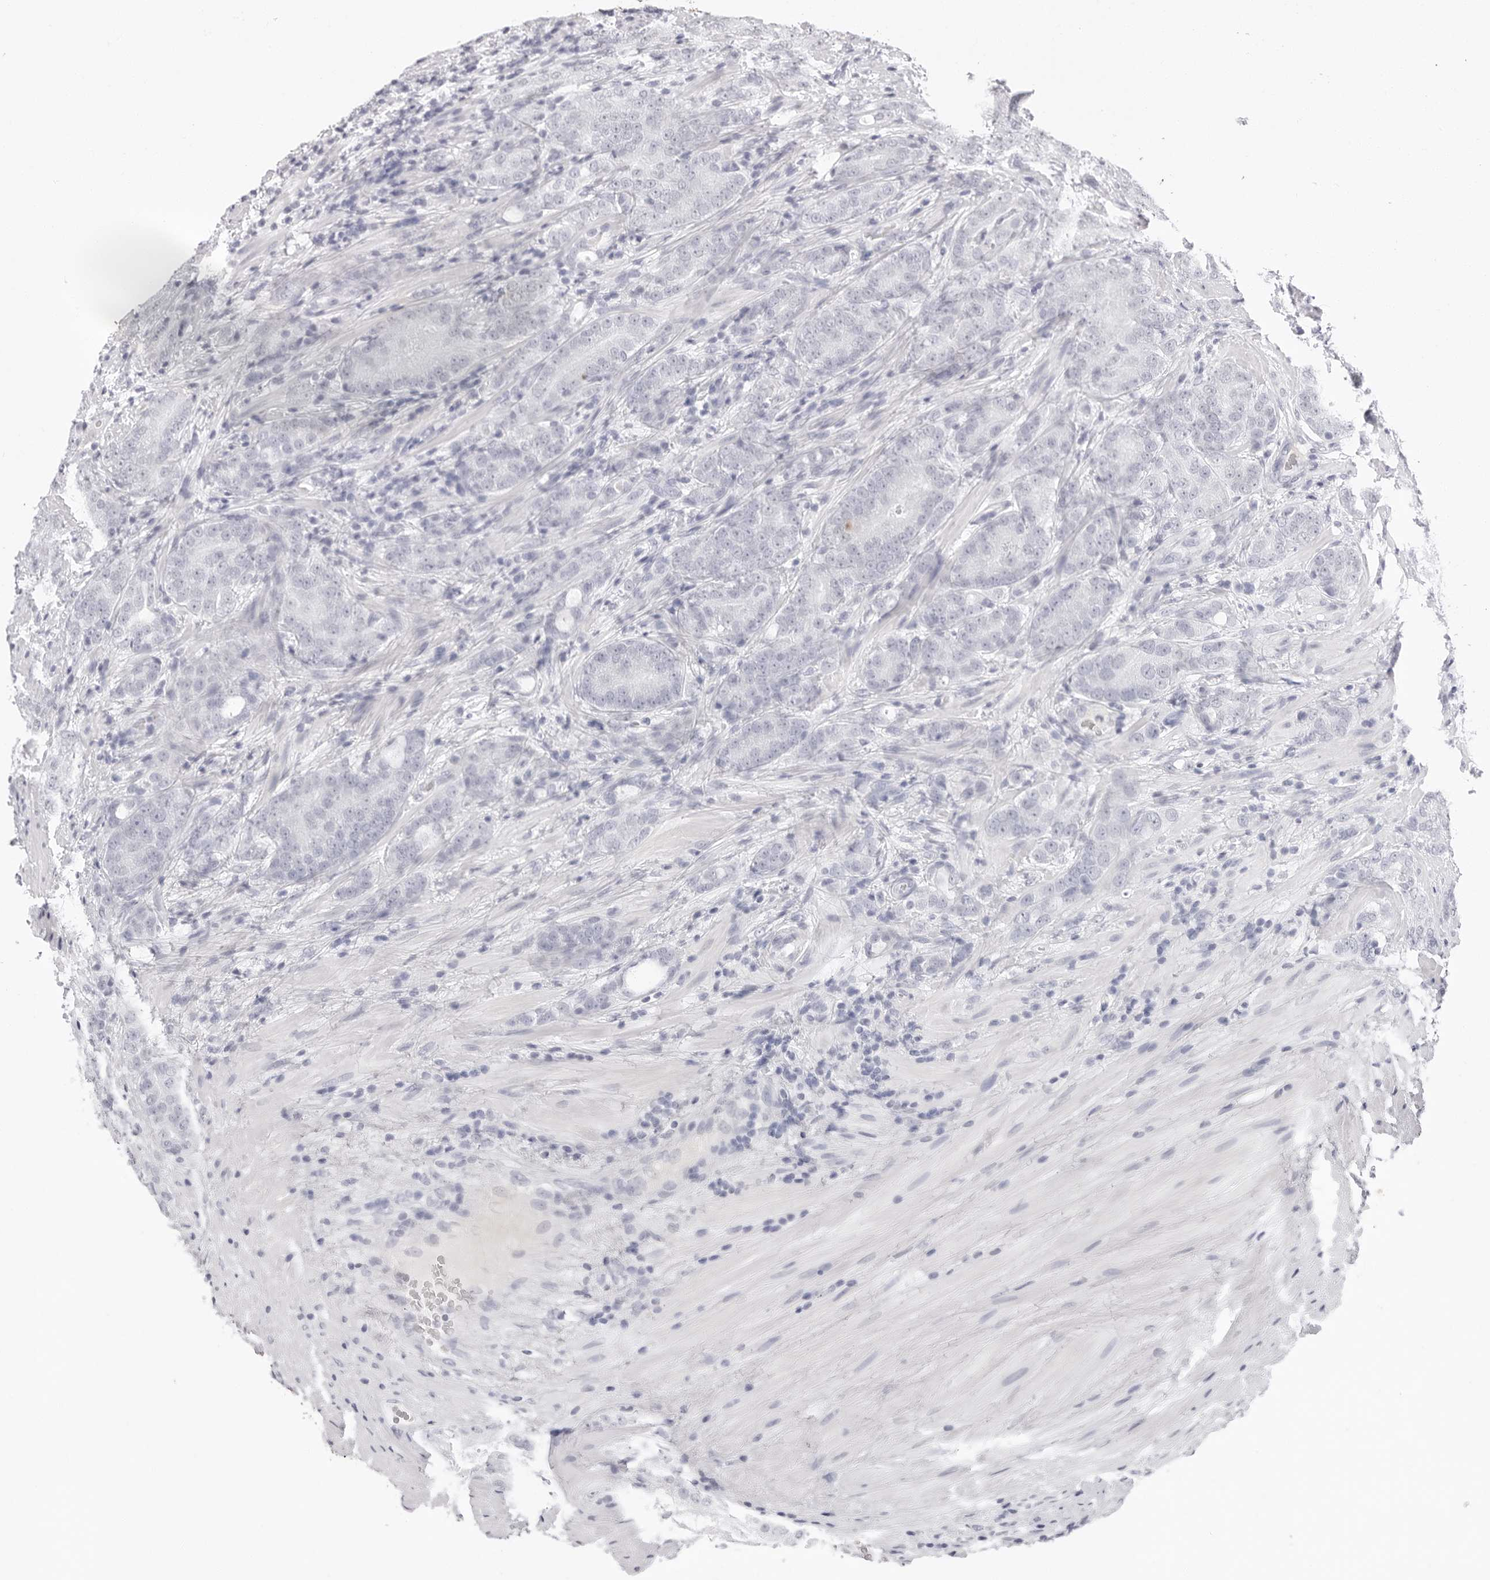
{"staining": {"intensity": "negative", "quantity": "none", "location": "none"}, "tissue": "prostate cancer", "cell_type": "Tumor cells", "image_type": "cancer", "snomed": [{"axis": "morphology", "description": "Adenocarcinoma, High grade"}, {"axis": "topography", "description": "Prostate"}], "caption": "The immunohistochemistry photomicrograph has no significant positivity in tumor cells of adenocarcinoma (high-grade) (prostate) tissue.", "gene": "CST5", "patient": {"sex": "male", "age": 57}}